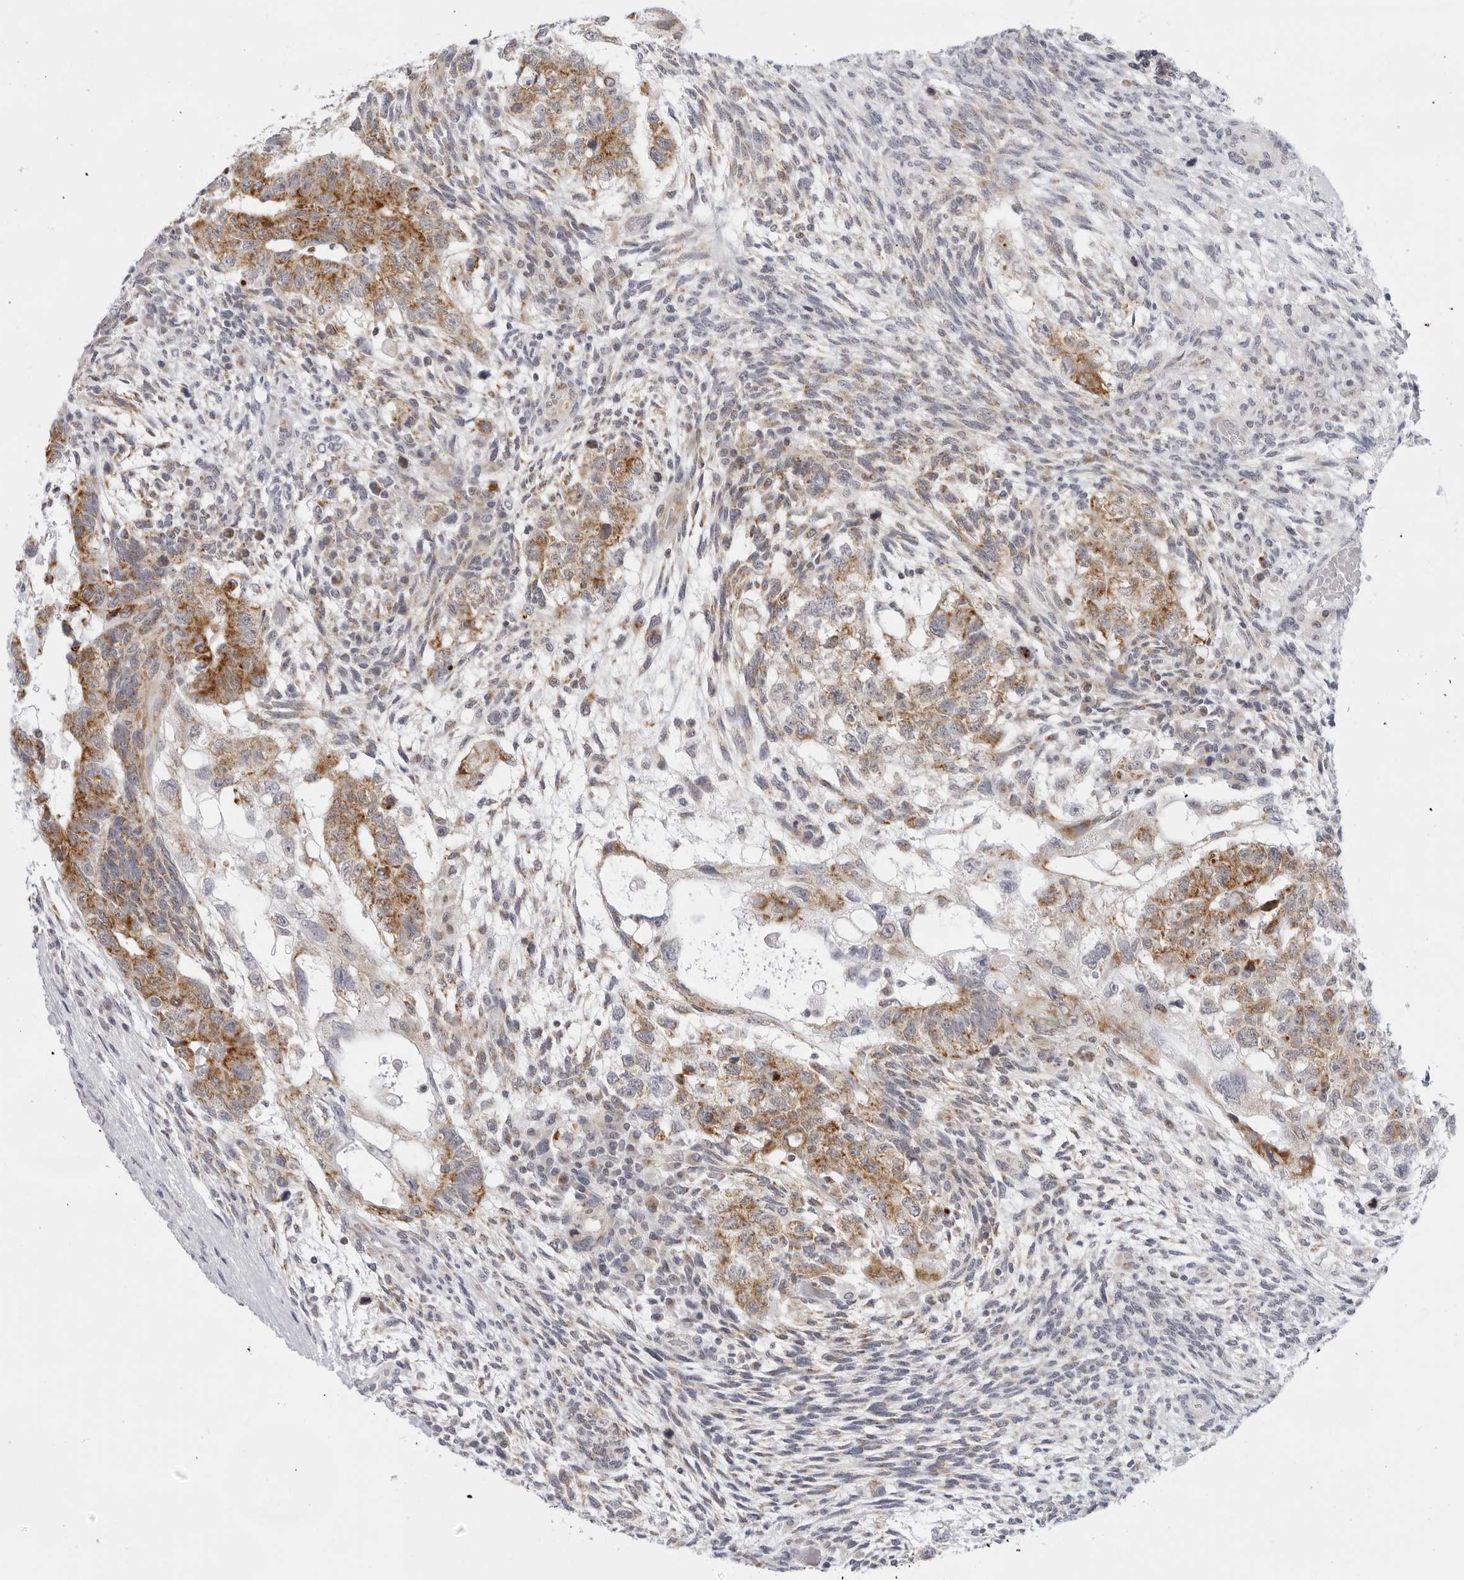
{"staining": {"intensity": "moderate", "quantity": ">75%", "location": "cytoplasmic/membranous"}, "tissue": "testis cancer", "cell_type": "Tumor cells", "image_type": "cancer", "snomed": [{"axis": "morphology", "description": "Normal tissue, NOS"}, {"axis": "morphology", "description": "Carcinoma, Embryonal, NOS"}, {"axis": "topography", "description": "Testis"}], "caption": "Tumor cells demonstrate moderate cytoplasmic/membranous positivity in about >75% of cells in testis cancer.", "gene": "CIART", "patient": {"sex": "male", "age": 36}}